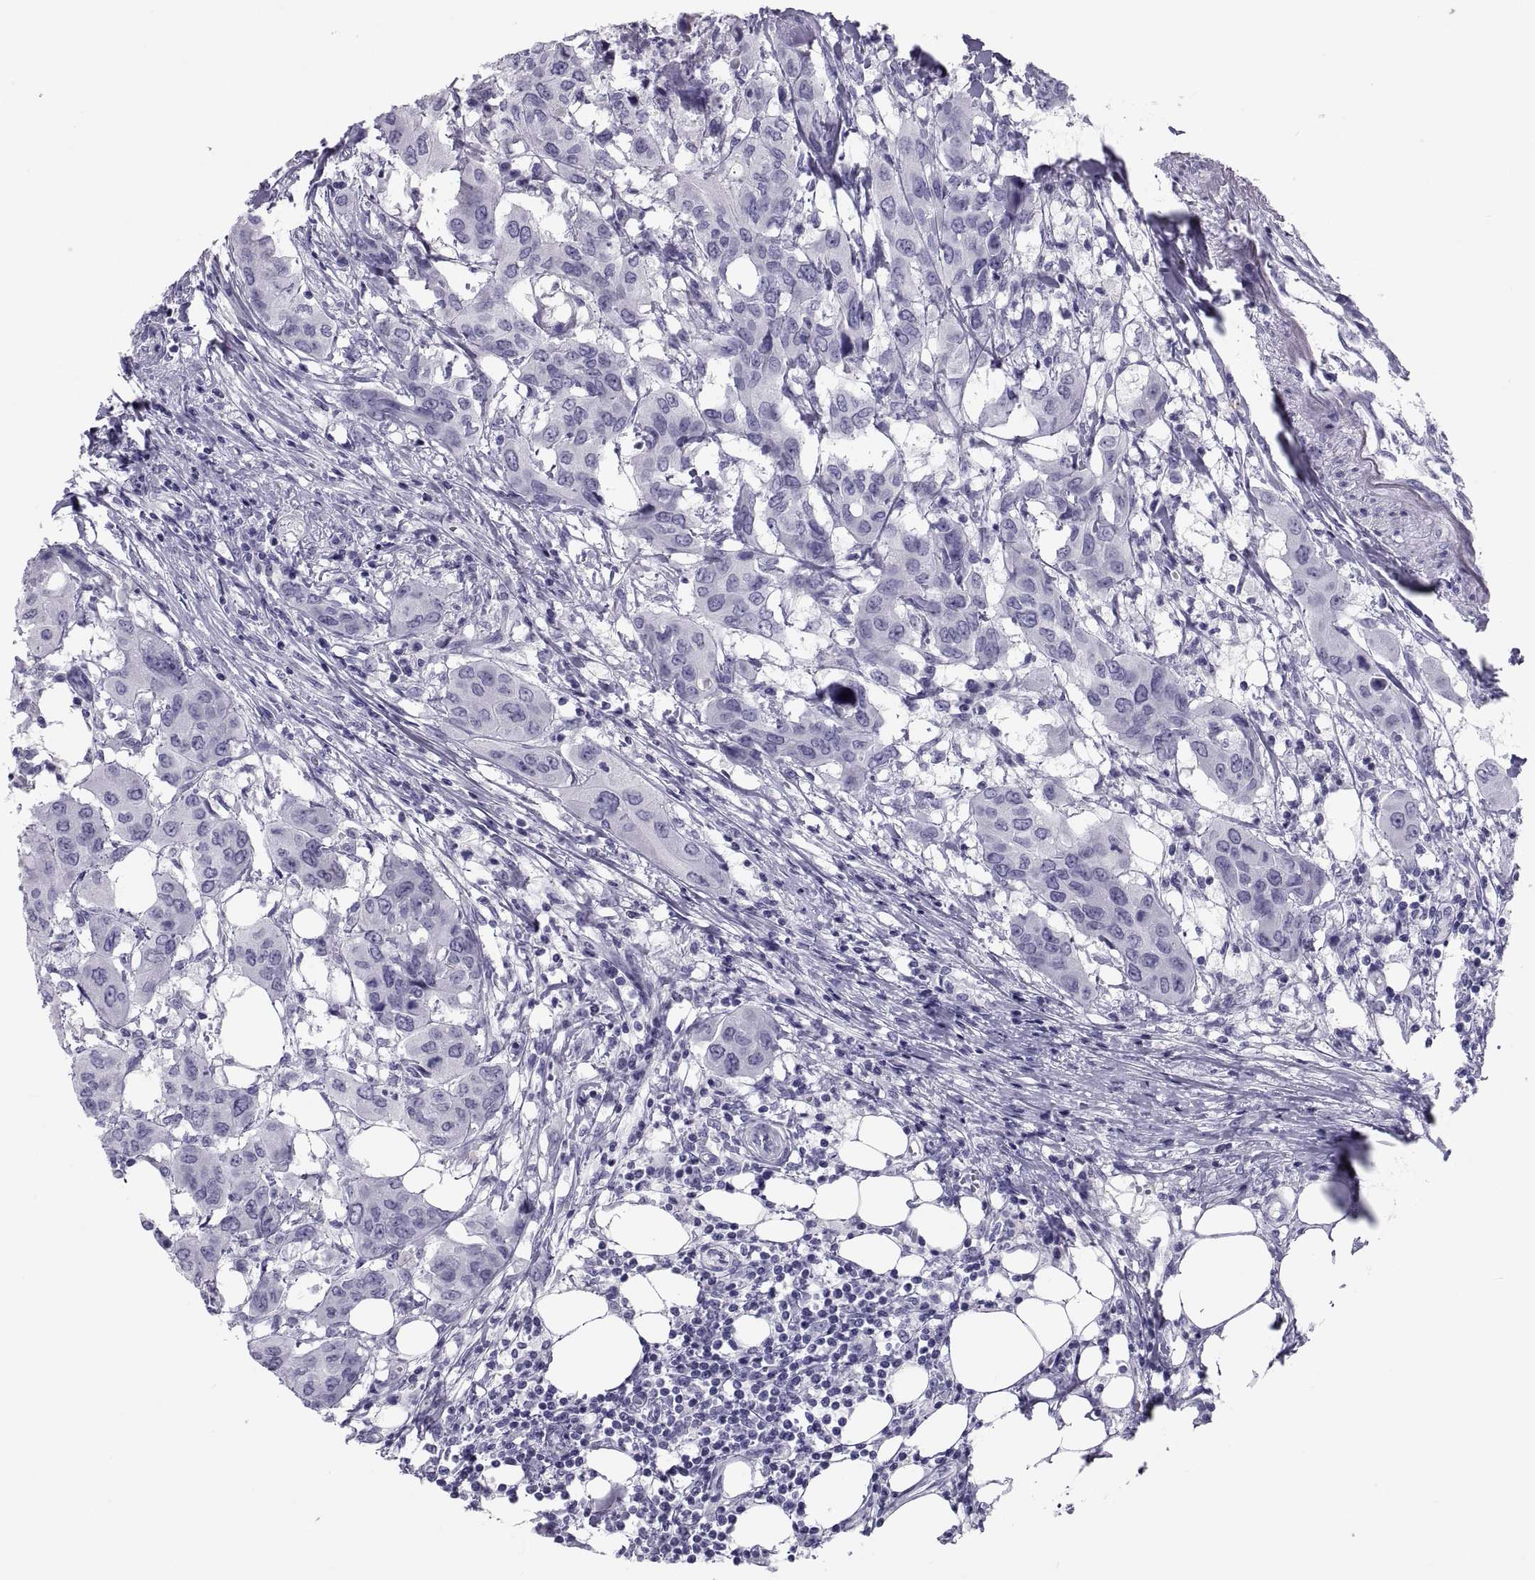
{"staining": {"intensity": "negative", "quantity": "none", "location": "none"}, "tissue": "urothelial cancer", "cell_type": "Tumor cells", "image_type": "cancer", "snomed": [{"axis": "morphology", "description": "Urothelial carcinoma, NOS"}, {"axis": "morphology", "description": "Urothelial carcinoma, High grade"}, {"axis": "topography", "description": "Urinary bladder"}], "caption": "The image shows no significant staining in tumor cells of urothelial carcinoma (high-grade). (Brightfield microscopy of DAB (3,3'-diaminobenzidine) immunohistochemistry (IHC) at high magnification).", "gene": "DEFB129", "patient": {"sex": "male", "age": 63}}